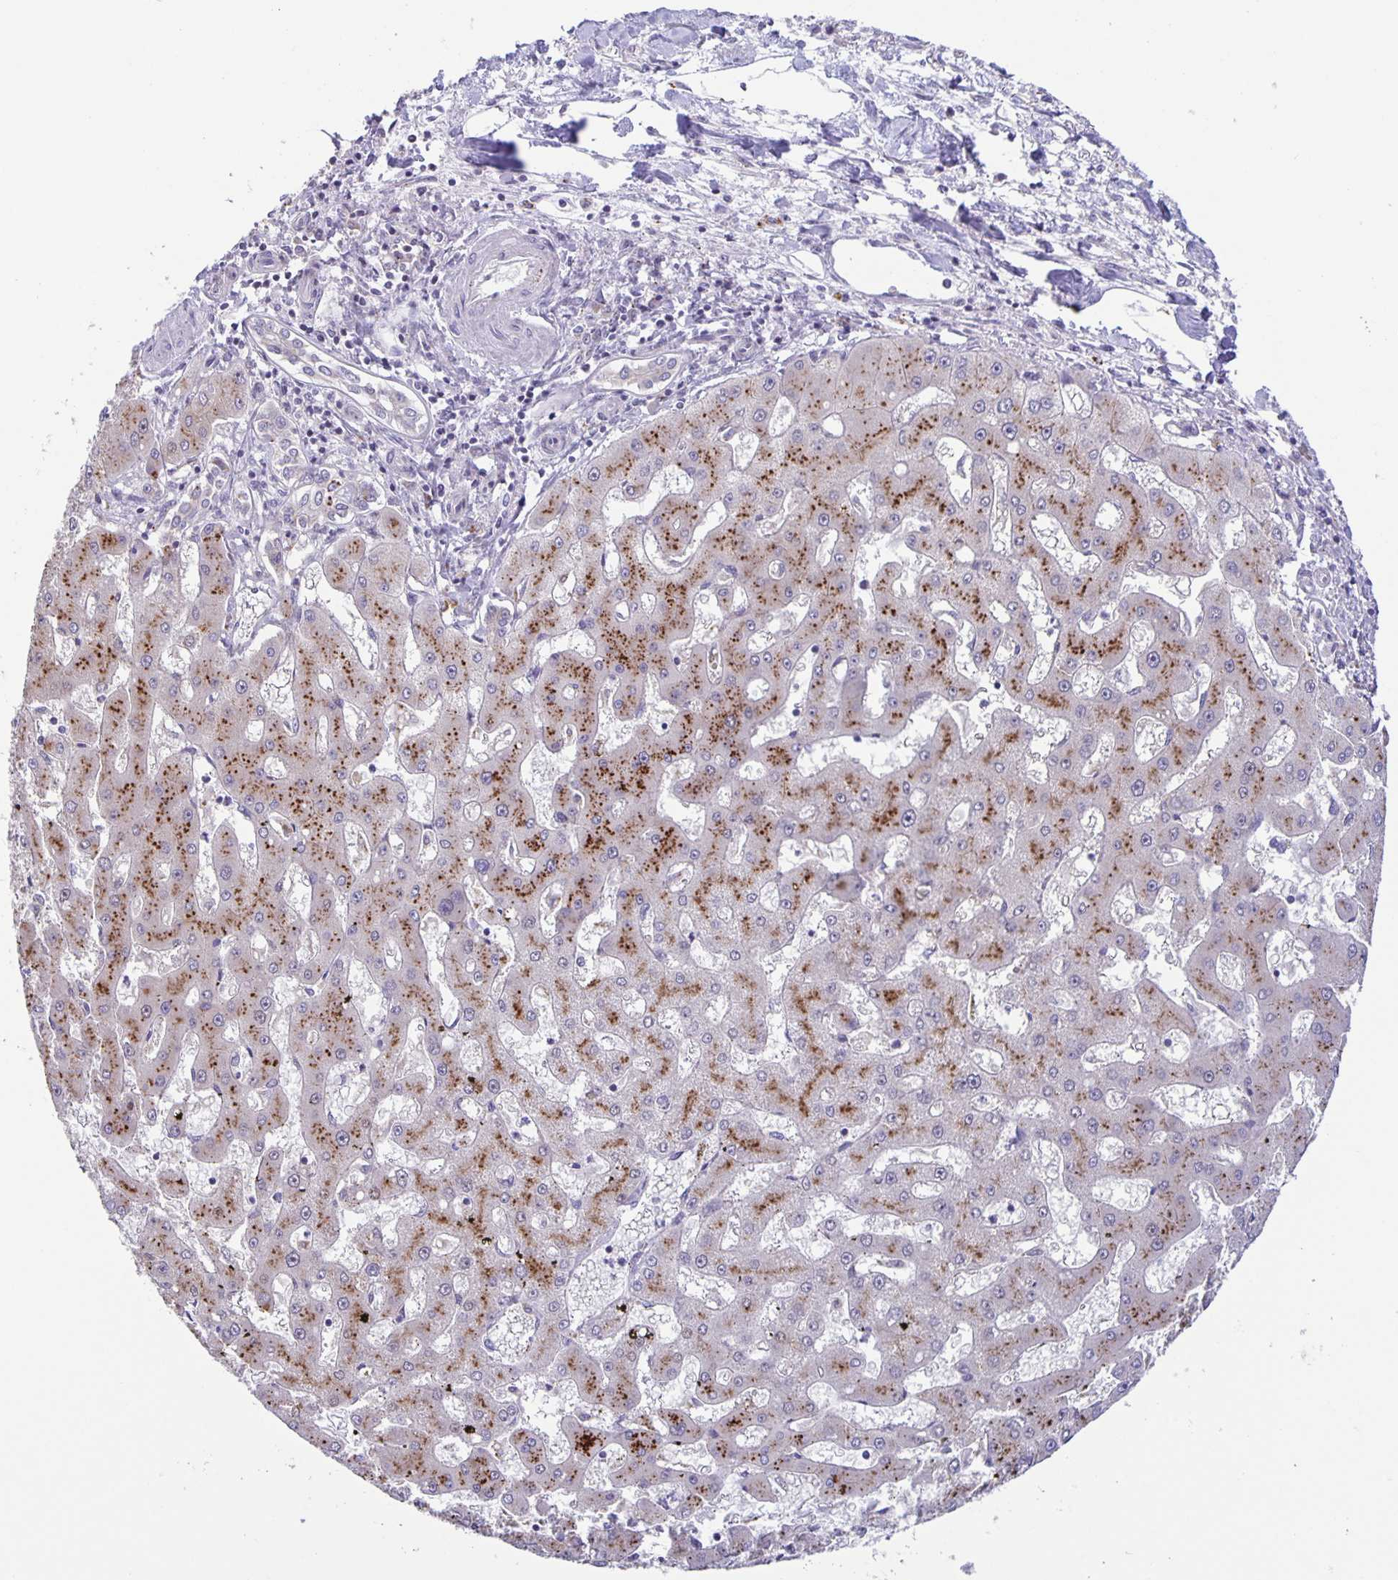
{"staining": {"intensity": "moderate", "quantity": "25%-75%", "location": "cytoplasmic/membranous"}, "tissue": "liver cancer", "cell_type": "Tumor cells", "image_type": "cancer", "snomed": [{"axis": "morphology", "description": "Carcinoma, Hepatocellular, NOS"}, {"axis": "topography", "description": "Liver"}], "caption": "Brown immunohistochemical staining in human liver cancer shows moderate cytoplasmic/membranous positivity in about 25%-75% of tumor cells.", "gene": "MAPK12", "patient": {"sex": "male", "age": 67}}